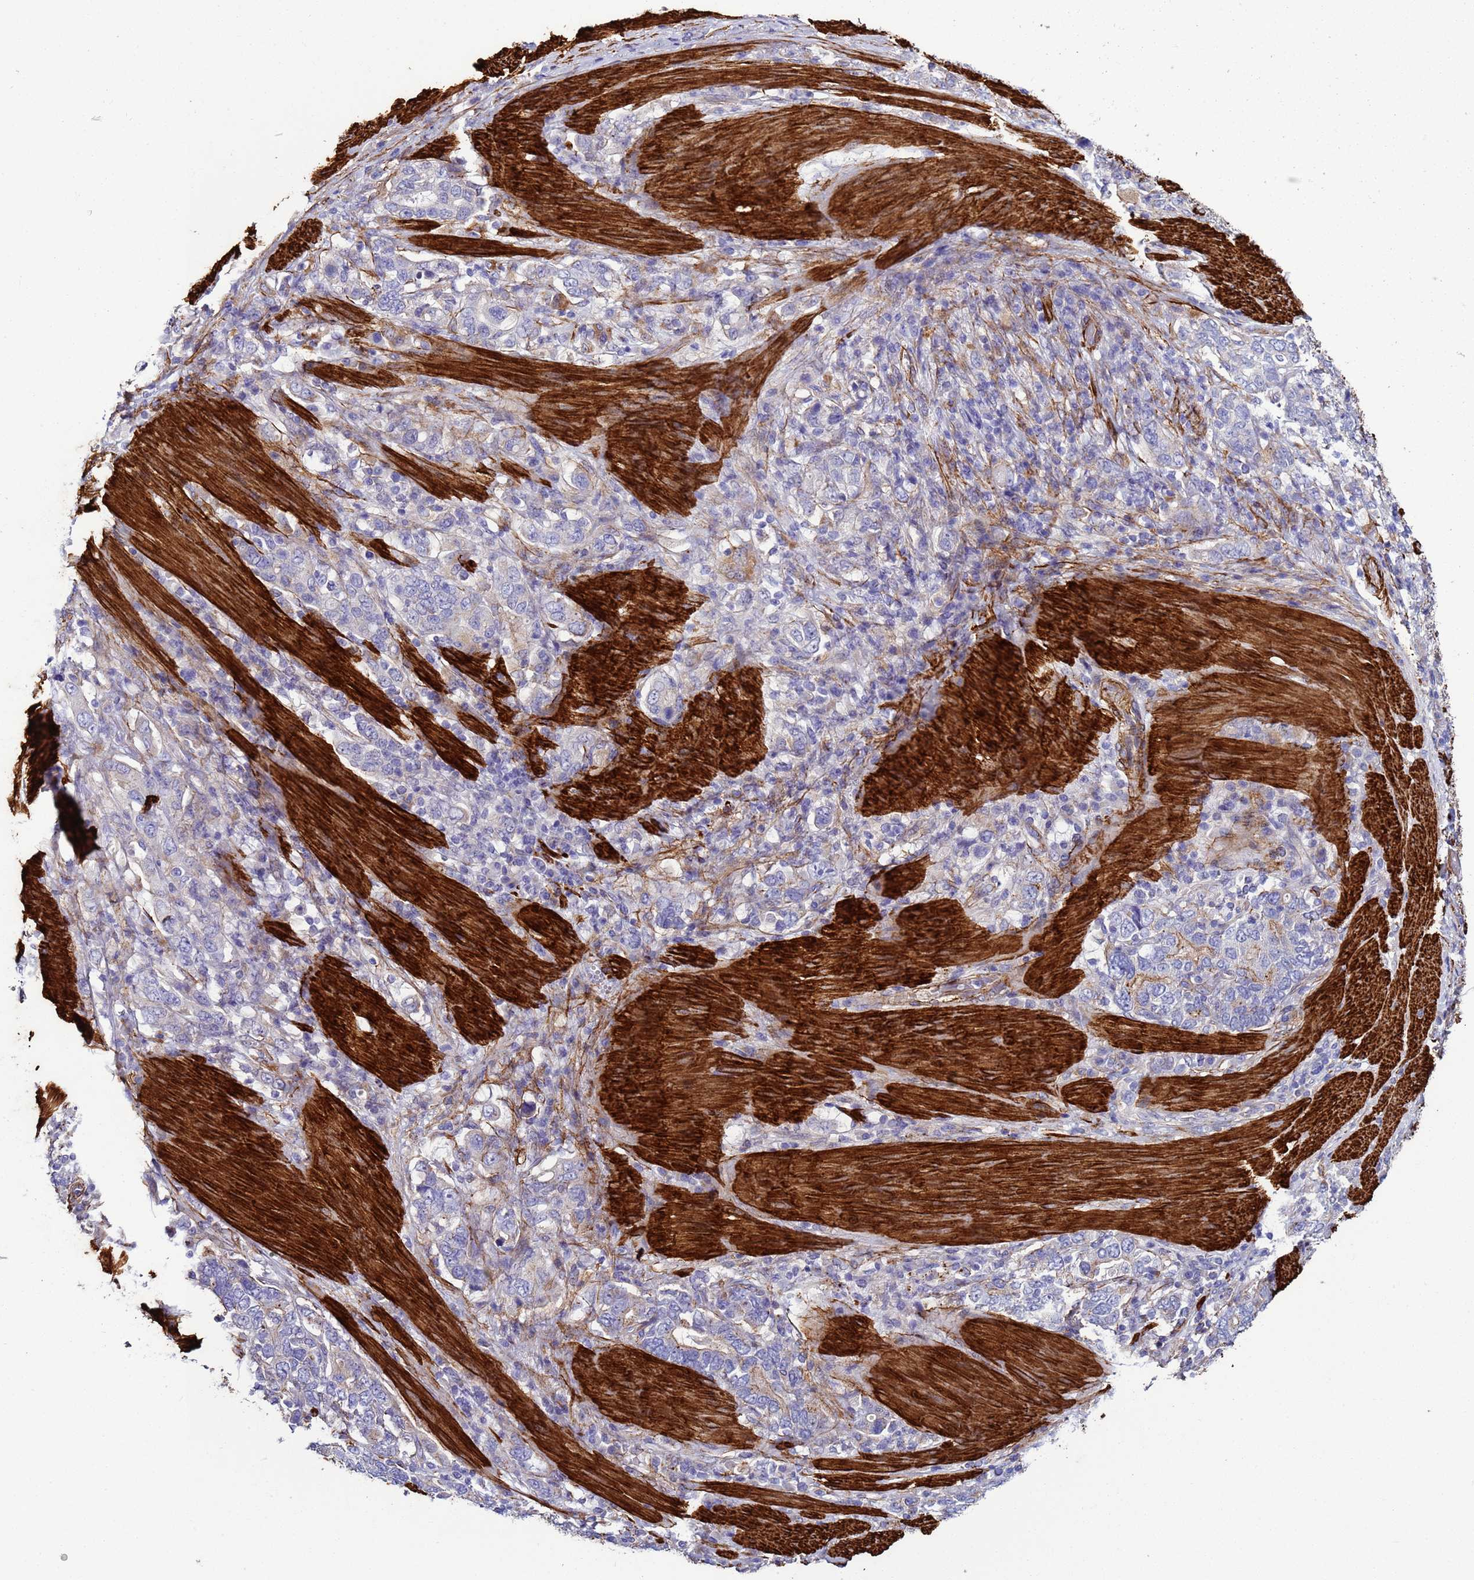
{"staining": {"intensity": "negative", "quantity": "none", "location": "none"}, "tissue": "stomach cancer", "cell_type": "Tumor cells", "image_type": "cancer", "snomed": [{"axis": "morphology", "description": "Adenocarcinoma, NOS"}, {"axis": "topography", "description": "Stomach, upper"}, {"axis": "topography", "description": "Stomach"}], "caption": "Immunohistochemical staining of adenocarcinoma (stomach) shows no significant positivity in tumor cells.", "gene": "RABL2B", "patient": {"sex": "male", "age": 62}}